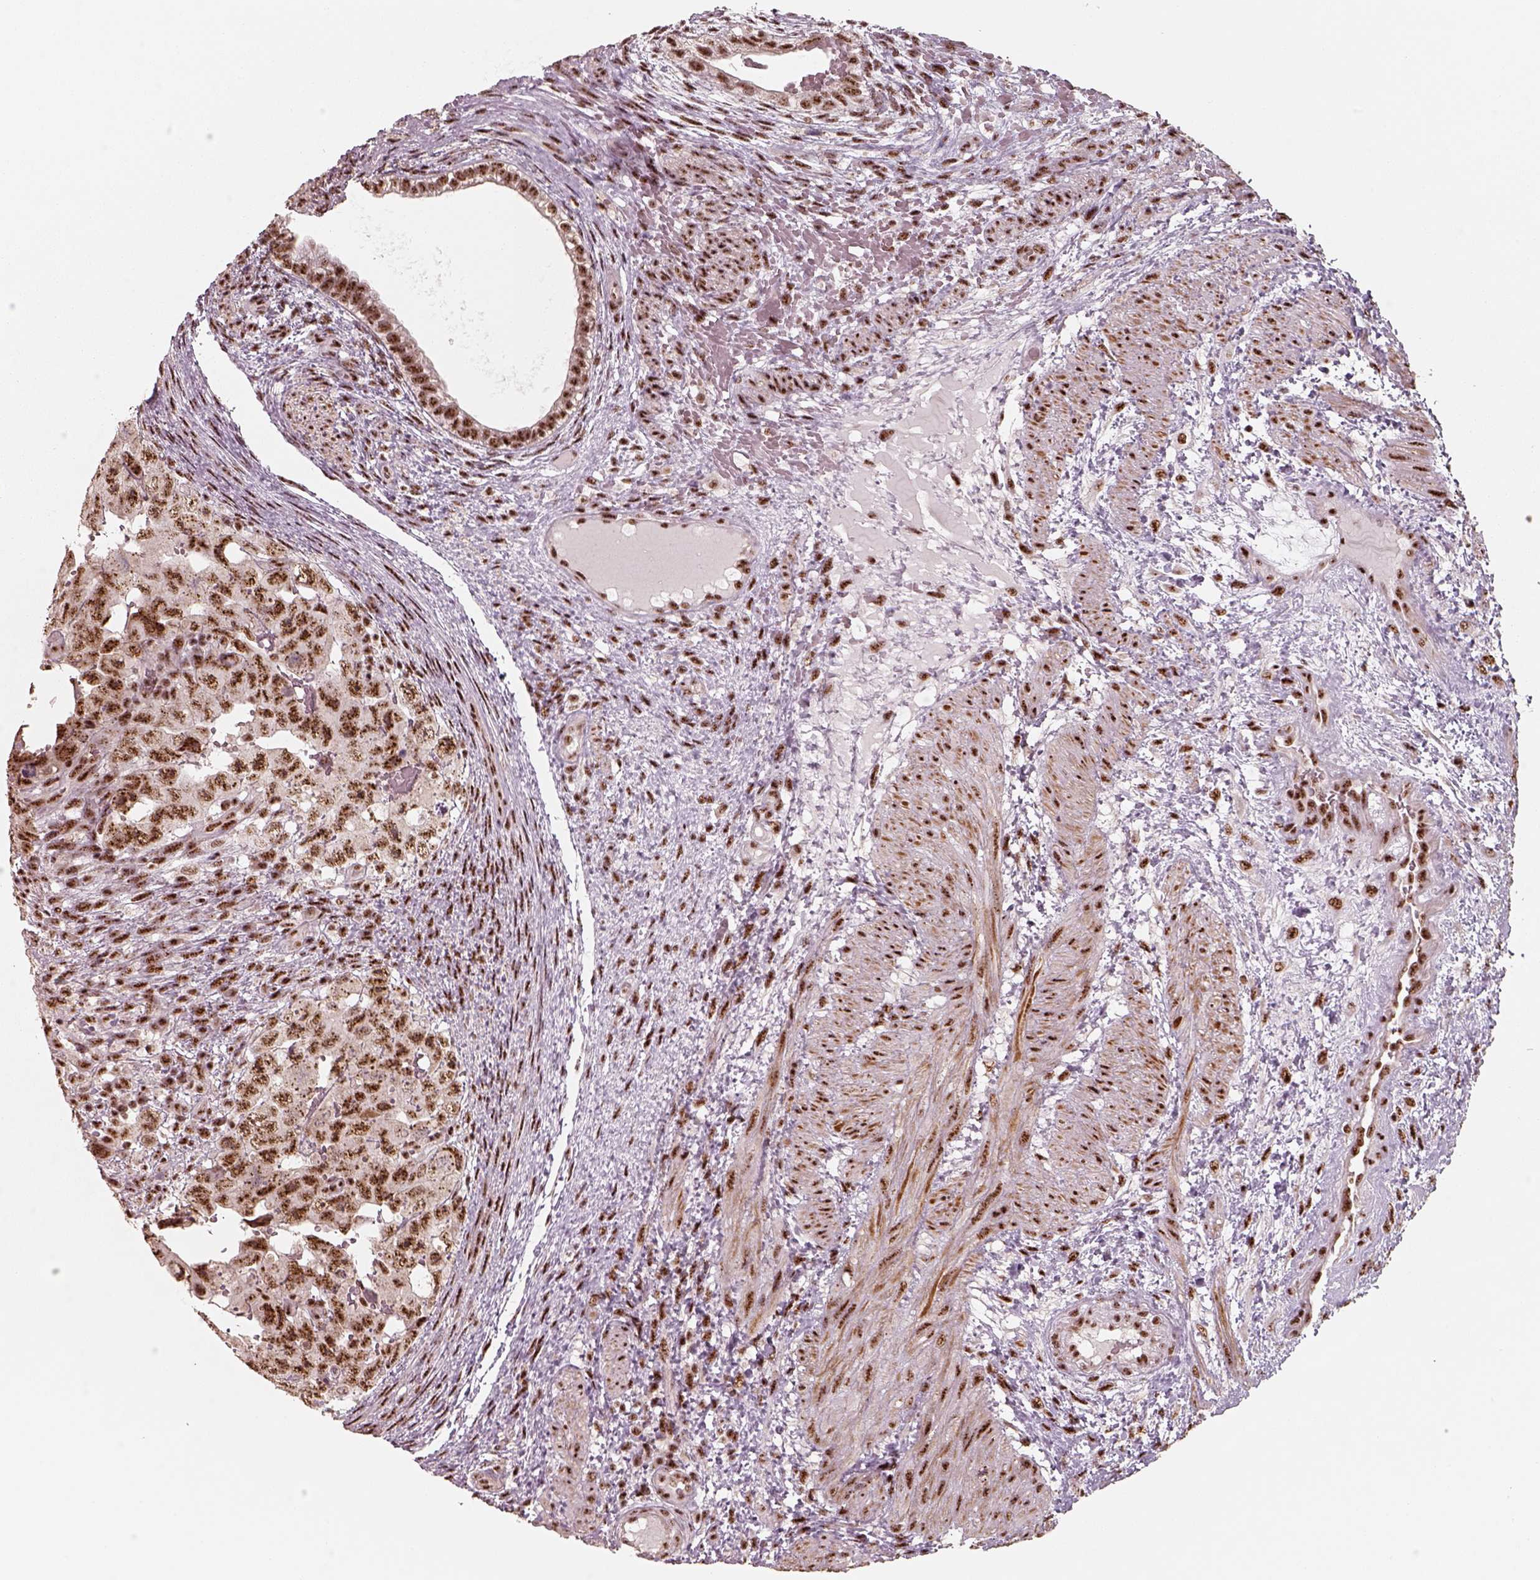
{"staining": {"intensity": "strong", "quantity": ">75%", "location": "nuclear"}, "tissue": "testis cancer", "cell_type": "Tumor cells", "image_type": "cancer", "snomed": [{"axis": "morphology", "description": "Normal tissue, NOS"}, {"axis": "morphology", "description": "Carcinoma, Embryonal, NOS"}, {"axis": "topography", "description": "Testis"}, {"axis": "topography", "description": "Epididymis"}], "caption": "Testis cancer tissue demonstrates strong nuclear positivity in about >75% of tumor cells, visualized by immunohistochemistry. The staining is performed using DAB brown chromogen to label protein expression. The nuclei are counter-stained blue using hematoxylin.", "gene": "ATXN7L3", "patient": {"sex": "male", "age": 24}}